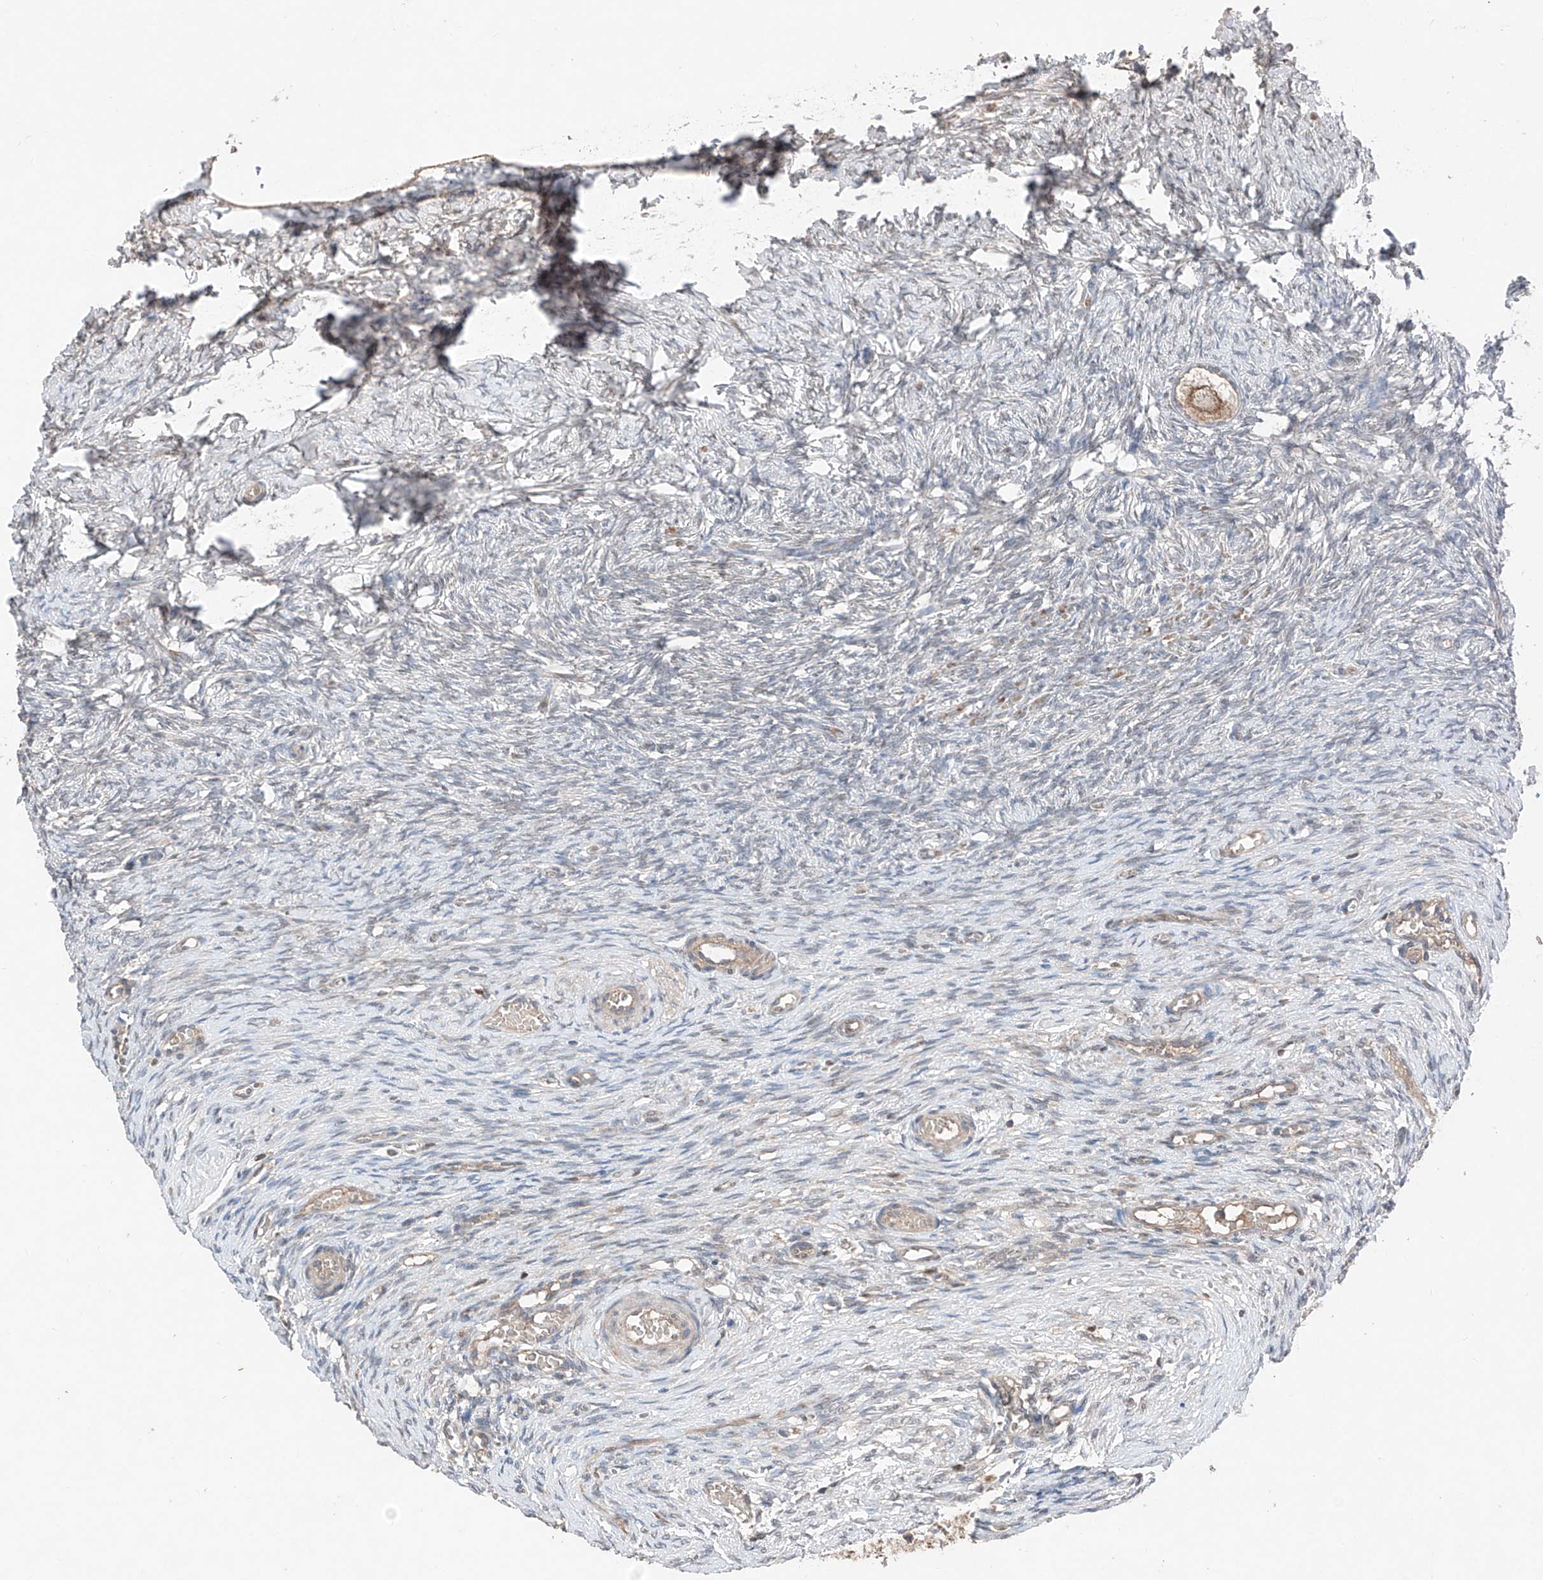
{"staining": {"intensity": "moderate", "quantity": ">75%", "location": "cytoplasmic/membranous"}, "tissue": "ovary", "cell_type": "Follicle cells", "image_type": "normal", "snomed": [{"axis": "morphology", "description": "Adenocarcinoma, NOS"}, {"axis": "topography", "description": "Endometrium"}], "caption": "Unremarkable ovary demonstrates moderate cytoplasmic/membranous staining in about >75% of follicle cells.", "gene": "TBX4", "patient": {"sex": "female", "age": 32}}